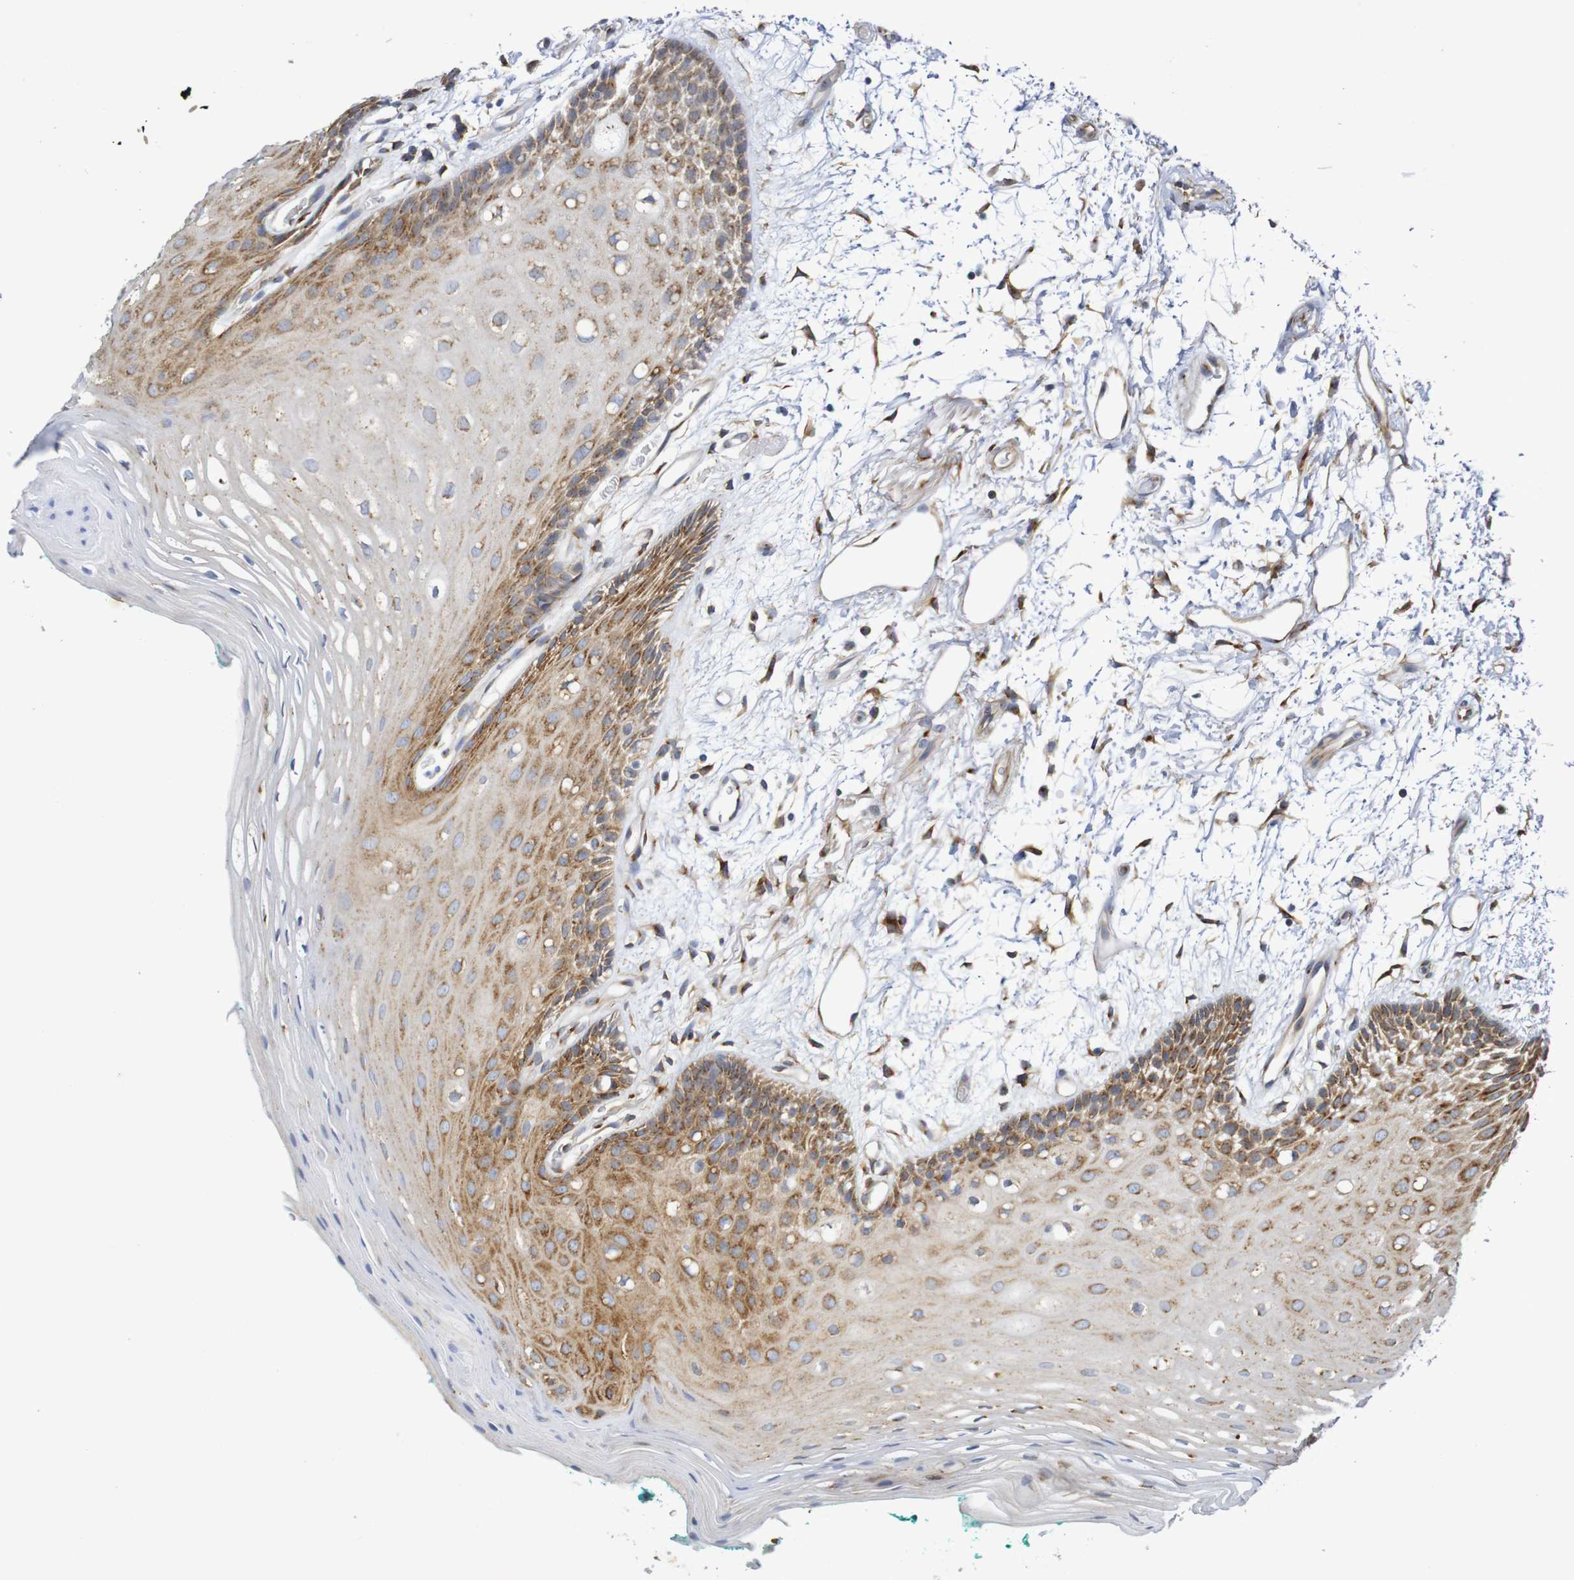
{"staining": {"intensity": "moderate", "quantity": ">75%", "location": "cytoplasmic/membranous"}, "tissue": "oral mucosa", "cell_type": "Squamous epithelial cells", "image_type": "normal", "snomed": [{"axis": "morphology", "description": "Normal tissue, NOS"}, {"axis": "topography", "description": "Skeletal muscle"}, {"axis": "topography", "description": "Oral tissue"}, {"axis": "topography", "description": "Peripheral nerve tissue"}], "caption": "This is a histology image of immunohistochemistry (IHC) staining of benign oral mucosa, which shows moderate expression in the cytoplasmic/membranous of squamous epithelial cells.", "gene": "DCP2", "patient": {"sex": "female", "age": 84}}